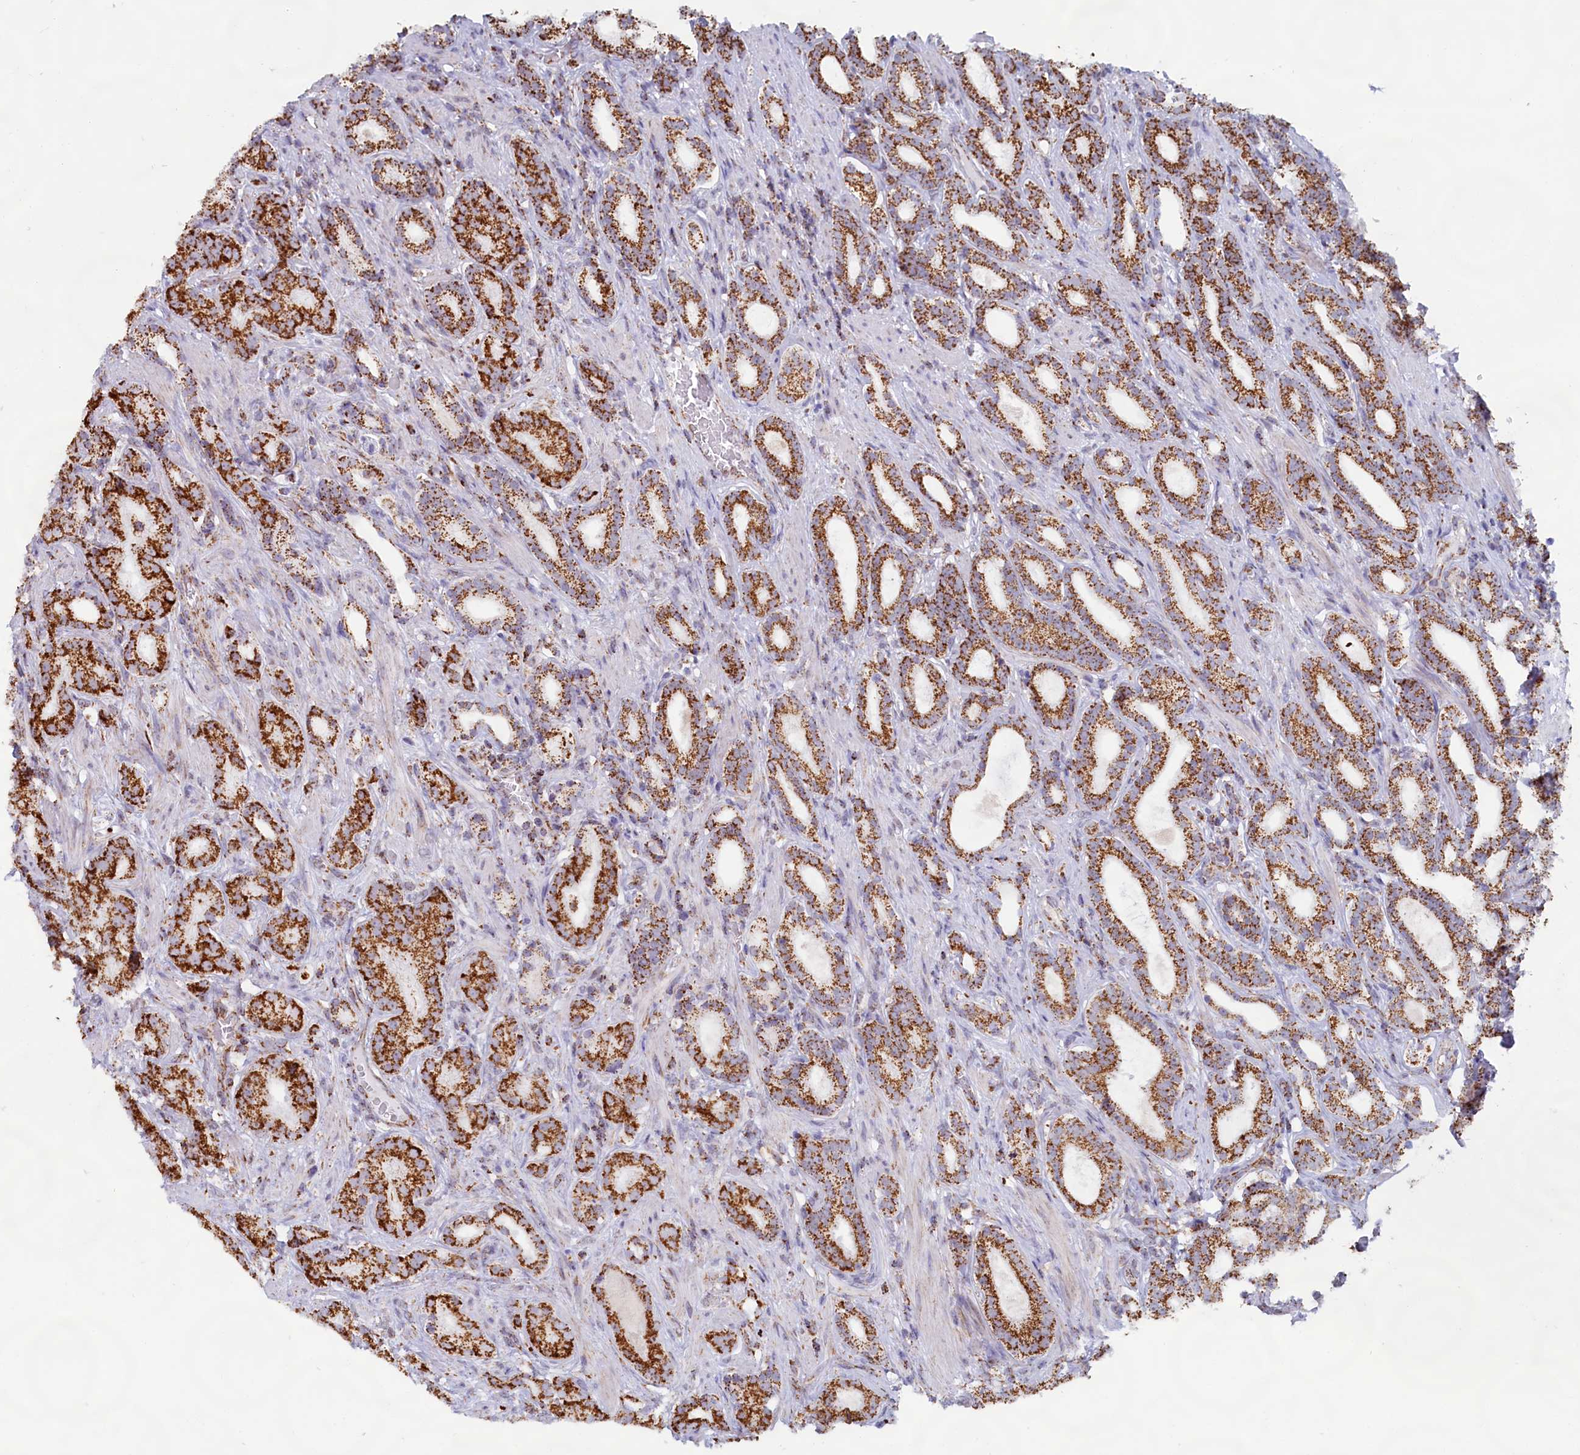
{"staining": {"intensity": "strong", "quantity": ">75%", "location": "cytoplasmic/membranous"}, "tissue": "prostate cancer", "cell_type": "Tumor cells", "image_type": "cancer", "snomed": [{"axis": "morphology", "description": "Adenocarcinoma, Low grade"}, {"axis": "topography", "description": "Prostate"}], "caption": "Immunohistochemical staining of low-grade adenocarcinoma (prostate) shows high levels of strong cytoplasmic/membranous positivity in approximately >75% of tumor cells.", "gene": "C1D", "patient": {"sex": "male", "age": 71}}